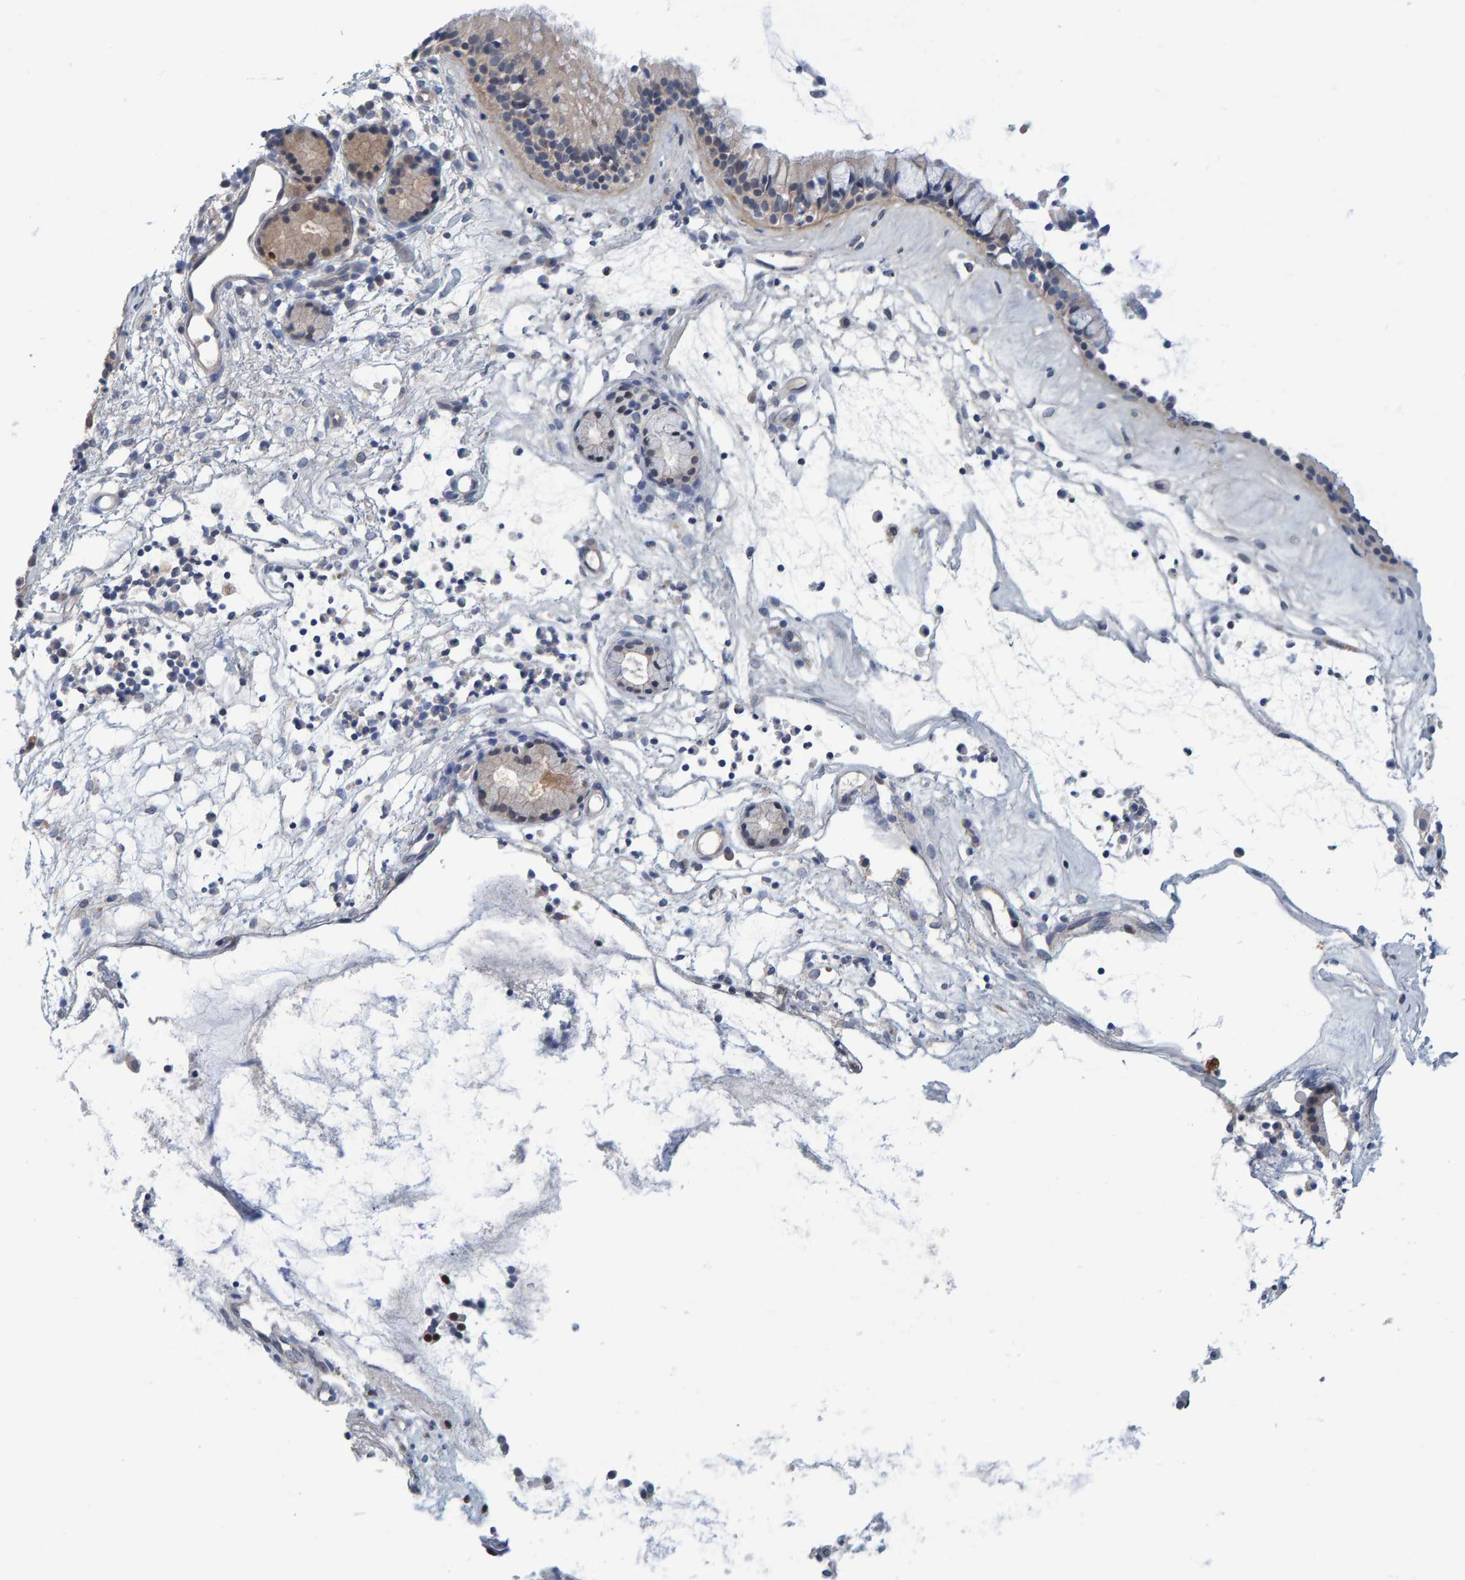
{"staining": {"intensity": "weak", "quantity": "<25%", "location": "cytoplasmic/membranous"}, "tissue": "nasopharynx", "cell_type": "Respiratory epithelial cells", "image_type": "normal", "snomed": [{"axis": "morphology", "description": "Normal tissue, NOS"}, {"axis": "topography", "description": "Nasopharynx"}], "caption": "Immunohistochemical staining of normal human nasopharynx reveals no significant positivity in respiratory epithelial cells.", "gene": "TATDN1", "patient": {"sex": "female", "age": 42}}